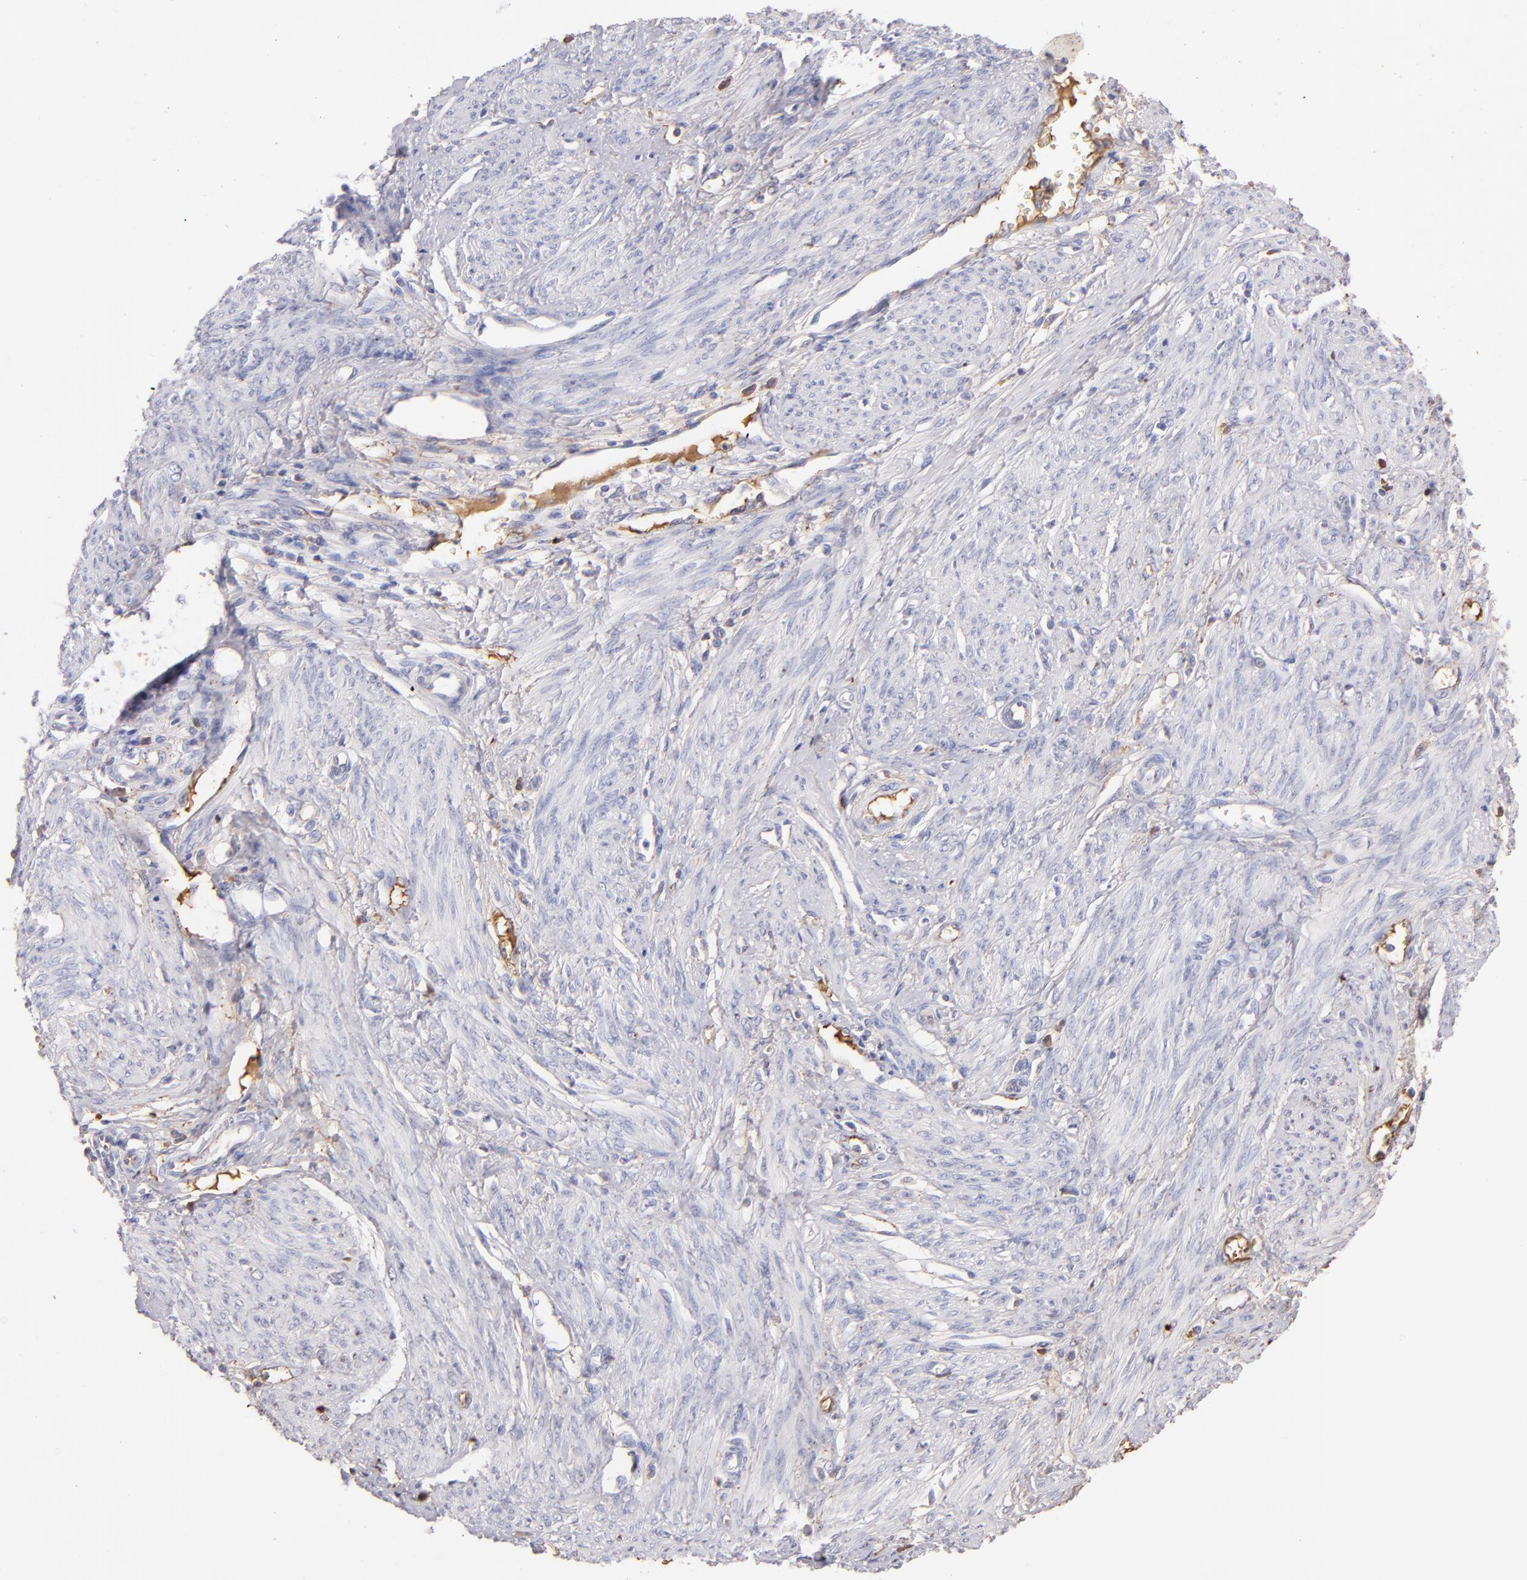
{"staining": {"intensity": "weak", "quantity": "25%-75%", "location": "cytoplasmic/membranous"}, "tissue": "endometrial cancer", "cell_type": "Tumor cells", "image_type": "cancer", "snomed": [{"axis": "morphology", "description": "Adenocarcinoma, NOS"}, {"axis": "topography", "description": "Endometrium"}], "caption": "Immunohistochemical staining of endometrial cancer demonstrates low levels of weak cytoplasmic/membranous protein expression in approximately 25%-75% of tumor cells.", "gene": "FGB", "patient": {"sex": "female", "age": 75}}